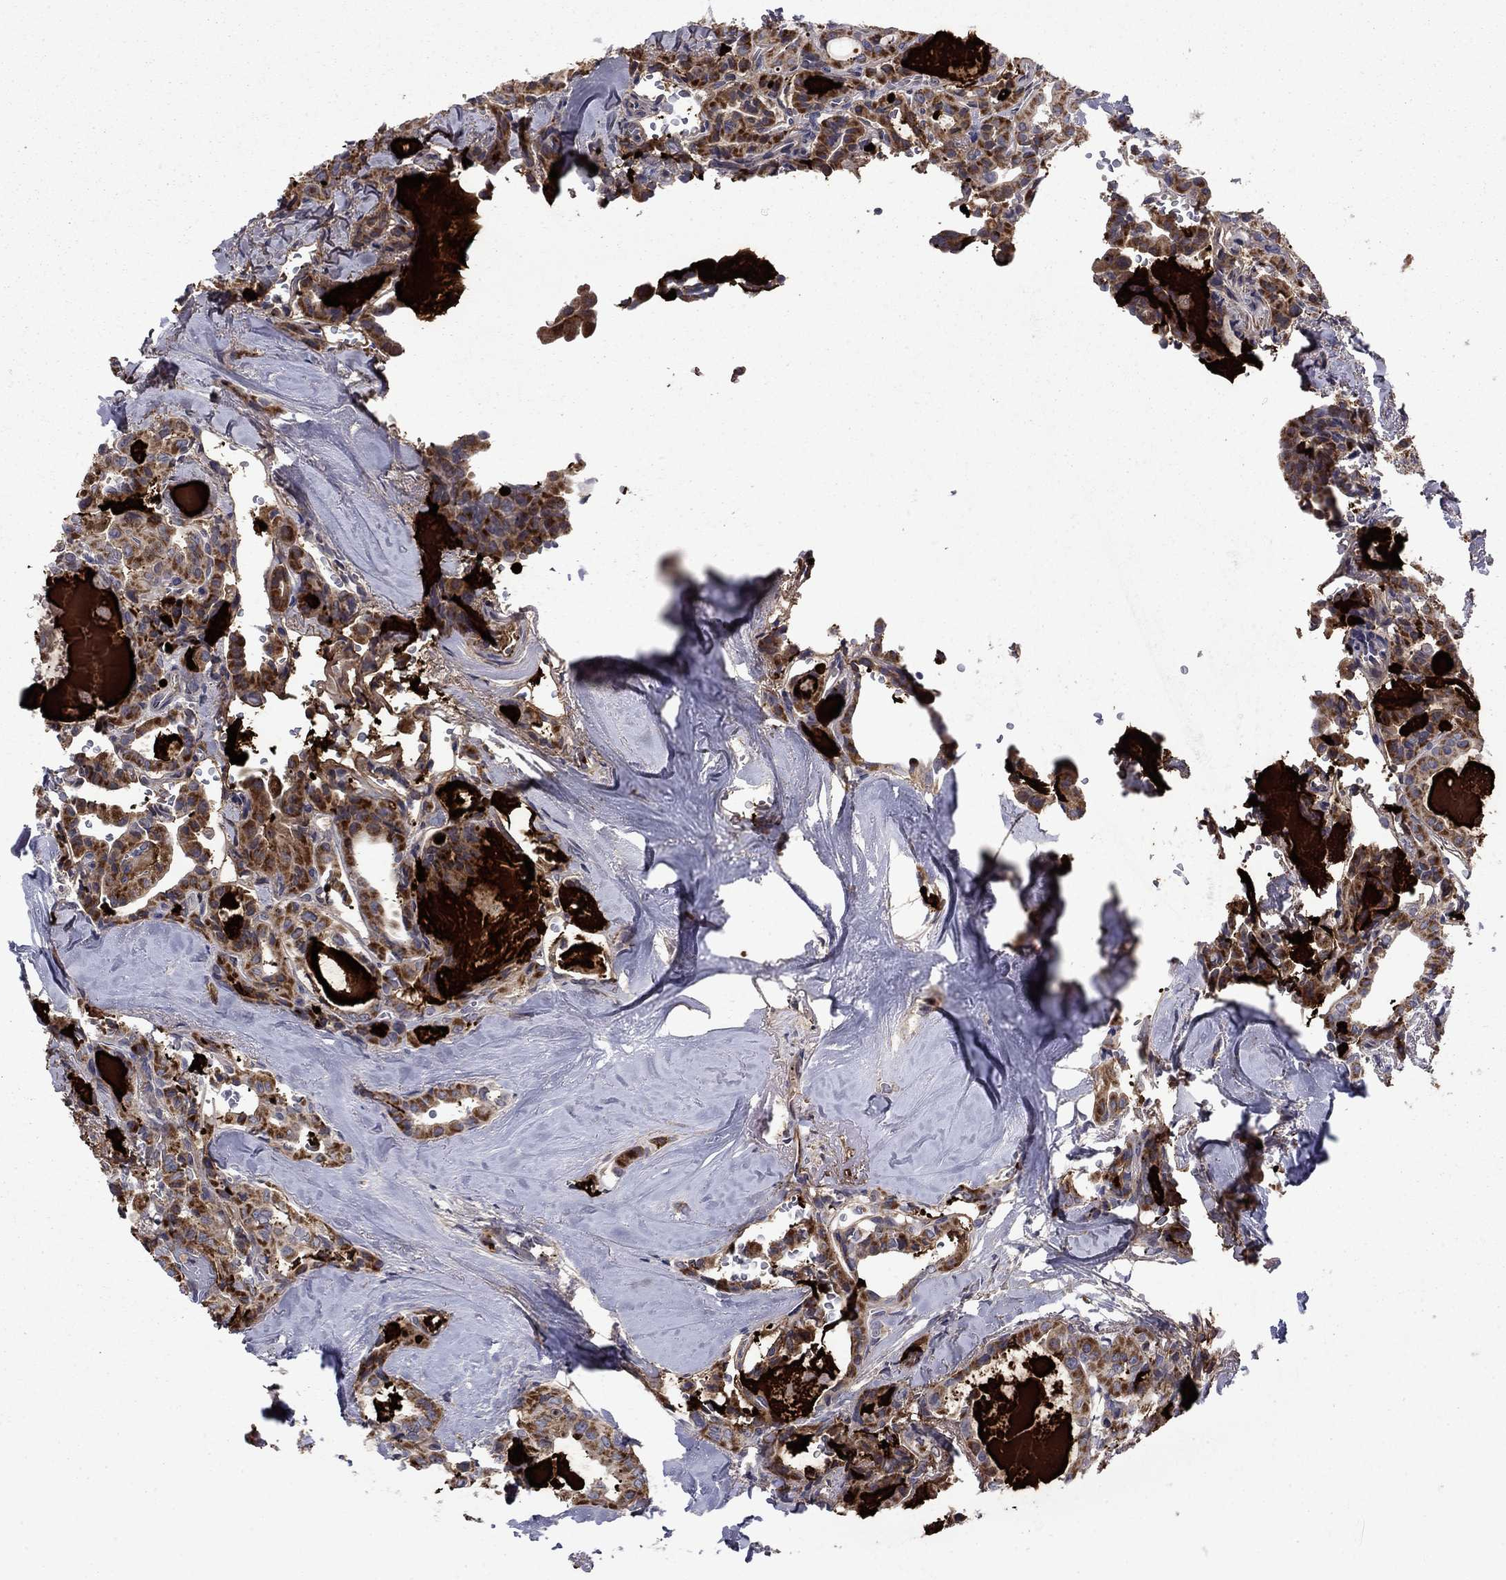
{"staining": {"intensity": "moderate", "quantity": ">75%", "location": "cytoplasmic/membranous"}, "tissue": "thyroid cancer", "cell_type": "Tumor cells", "image_type": "cancer", "snomed": [{"axis": "morphology", "description": "Papillary adenocarcinoma, NOS"}, {"axis": "topography", "description": "Thyroid gland"}], "caption": "Brown immunohistochemical staining in human thyroid cancer exhibits moderate cytoplasmic/membranous staining in about >75% of tumor cells. (Brightfield microscopy of DAB IHC at high magnification).", "gene": "DOP1B", "patient": {"sex": "female", "age": 41}}